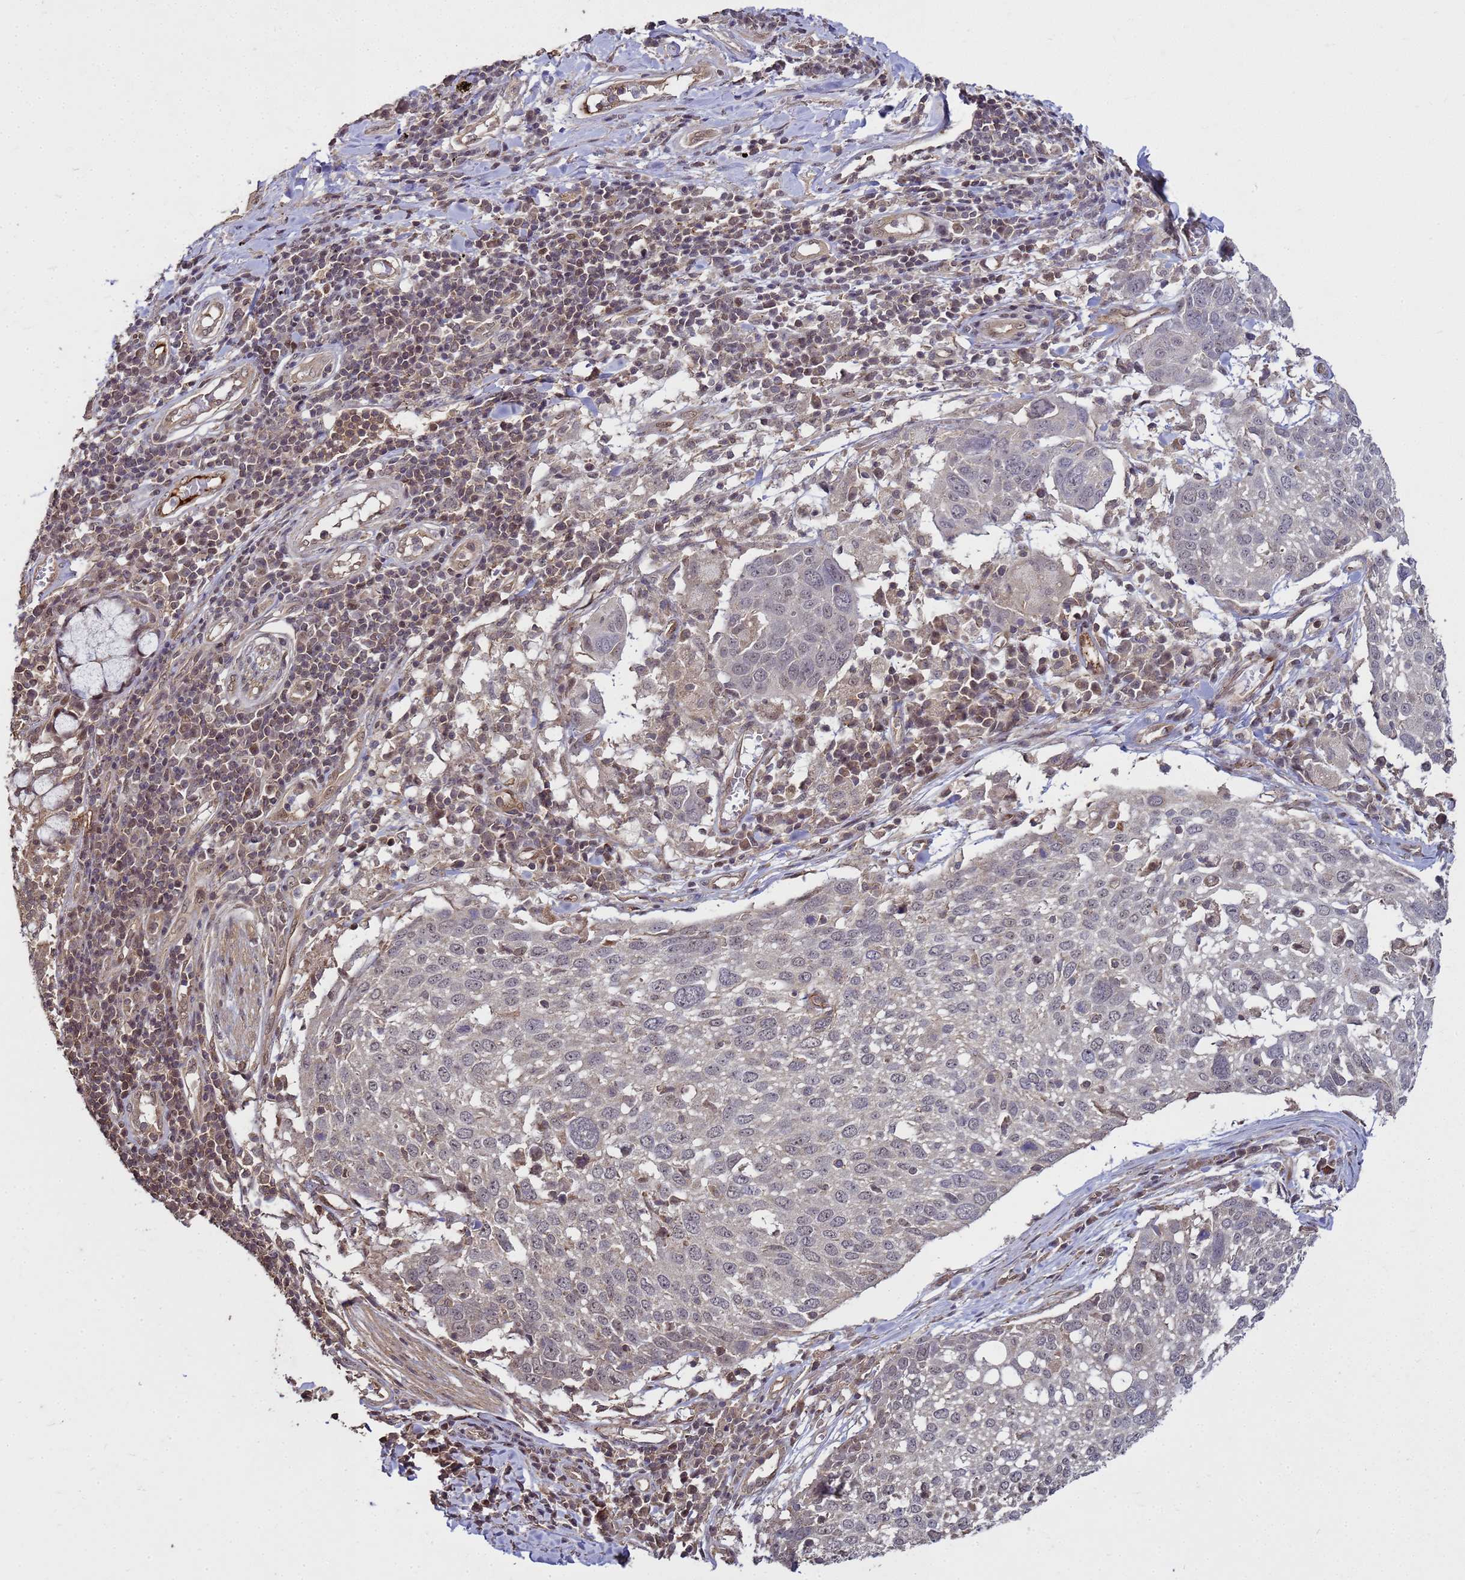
{"staining": {"intensity": "negative", "quantity": "none", "location": "none"}, "tissue": "lung cancer", "cell_type": "Tumor cells", "image_type": "cancer", "snomed": [{"axis": "morphology", "description": "Squamous cell carcinoma, NOS"}, {"axis": "topography", "description": "Lung"}], "caption": "Immunohistochemical staining of human lung cancer exhibits no significant positivity in tumor cells.", "gene": "CRBN", "patient": {"sex": "male", "age": 65}}